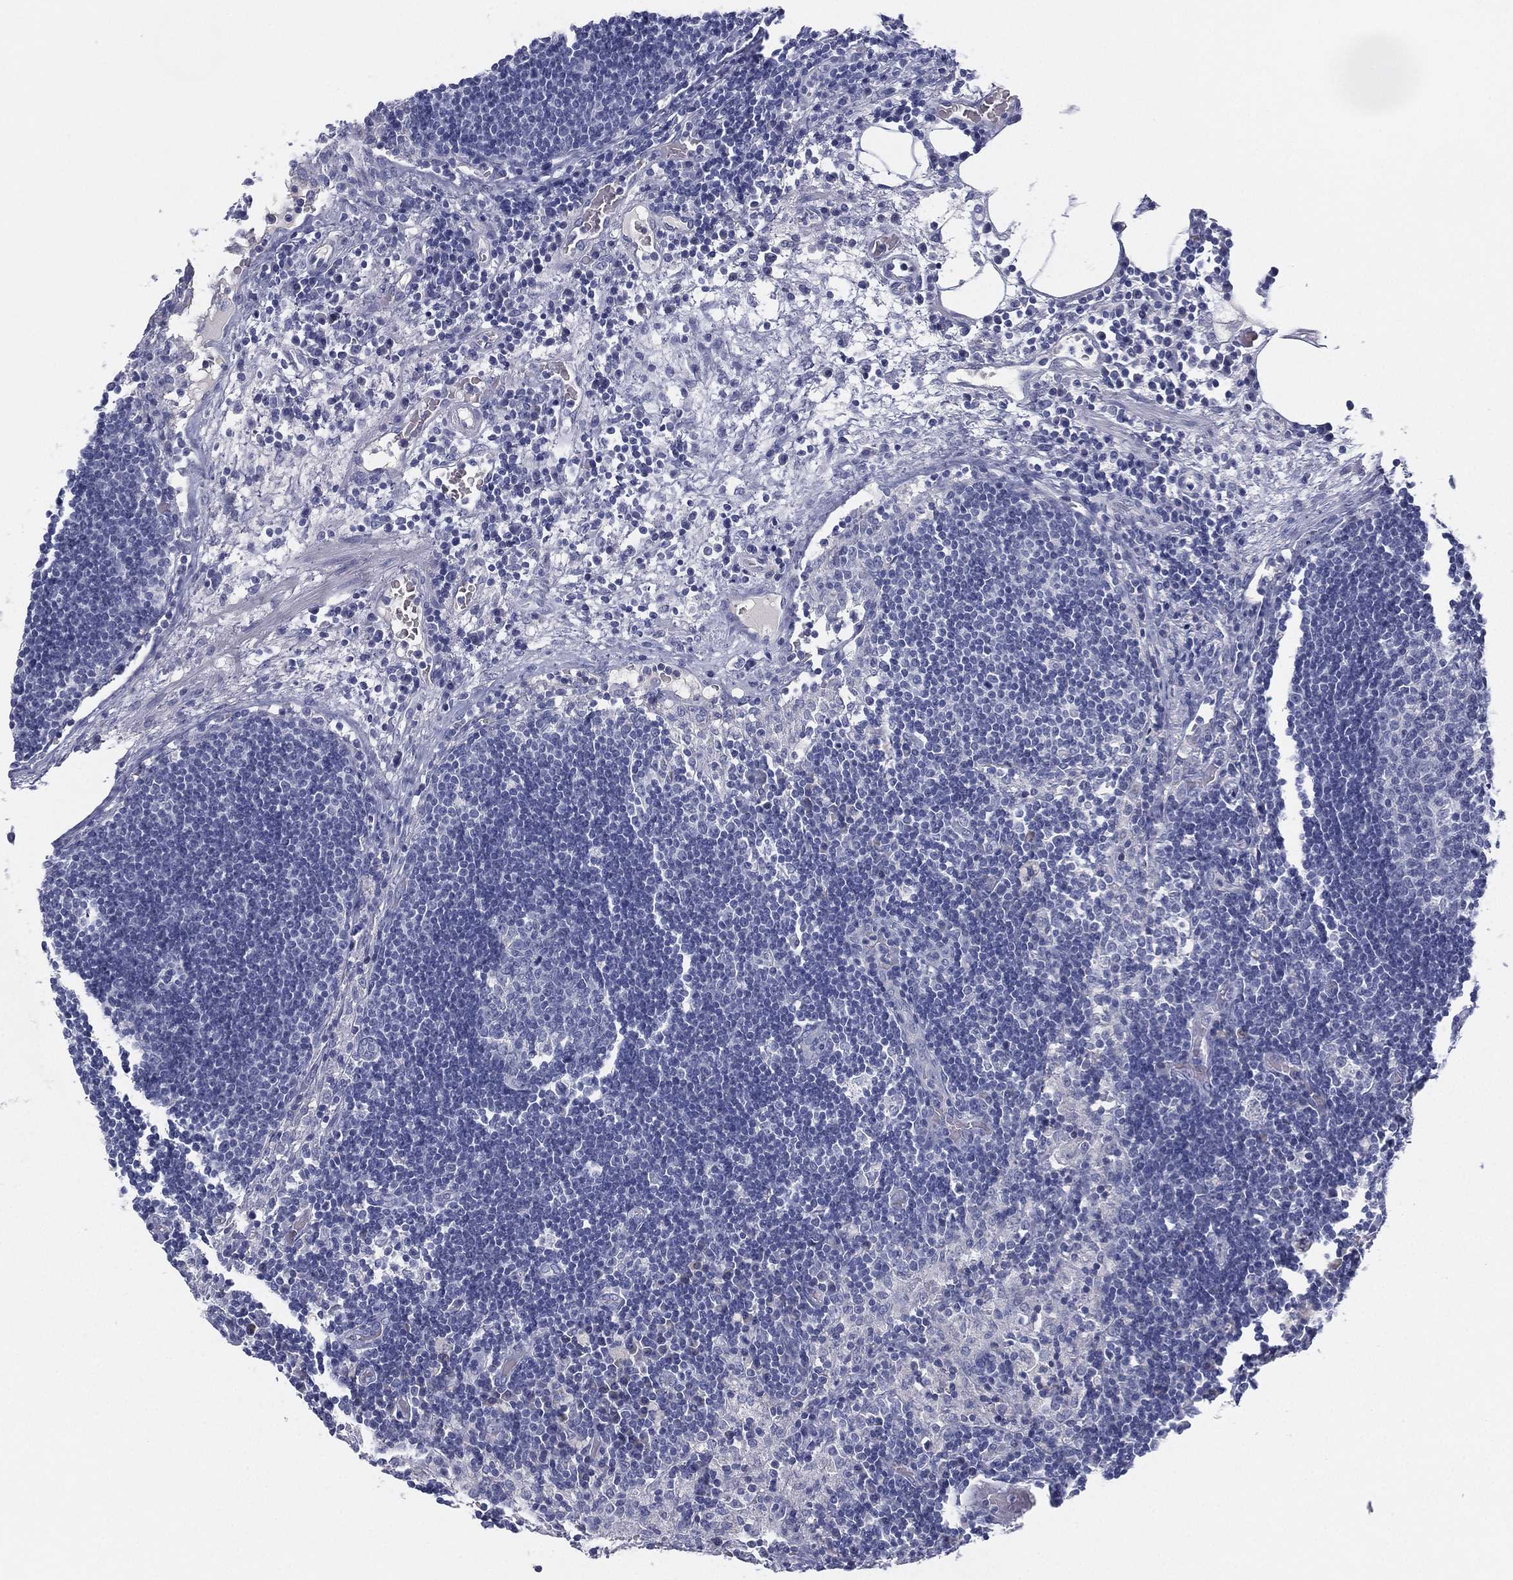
{"staining": {"intensity": "negative", "quantity": "none", "location": "none"}, "tissue": "lymph node", "cell_type": "Germinal center cells", "image_type": "normal", "snomed": [{"axis": "morphology", "description": "Normal tissue, NOS"}, {"axis": "topography", "description": "Lymph node"}], "caption": "There is no significant staining in germinal center cells of lymph node. Nuclei are stained in blue.", "gene": "MLF1", "patient": {"sex": "male", "age": 63}}